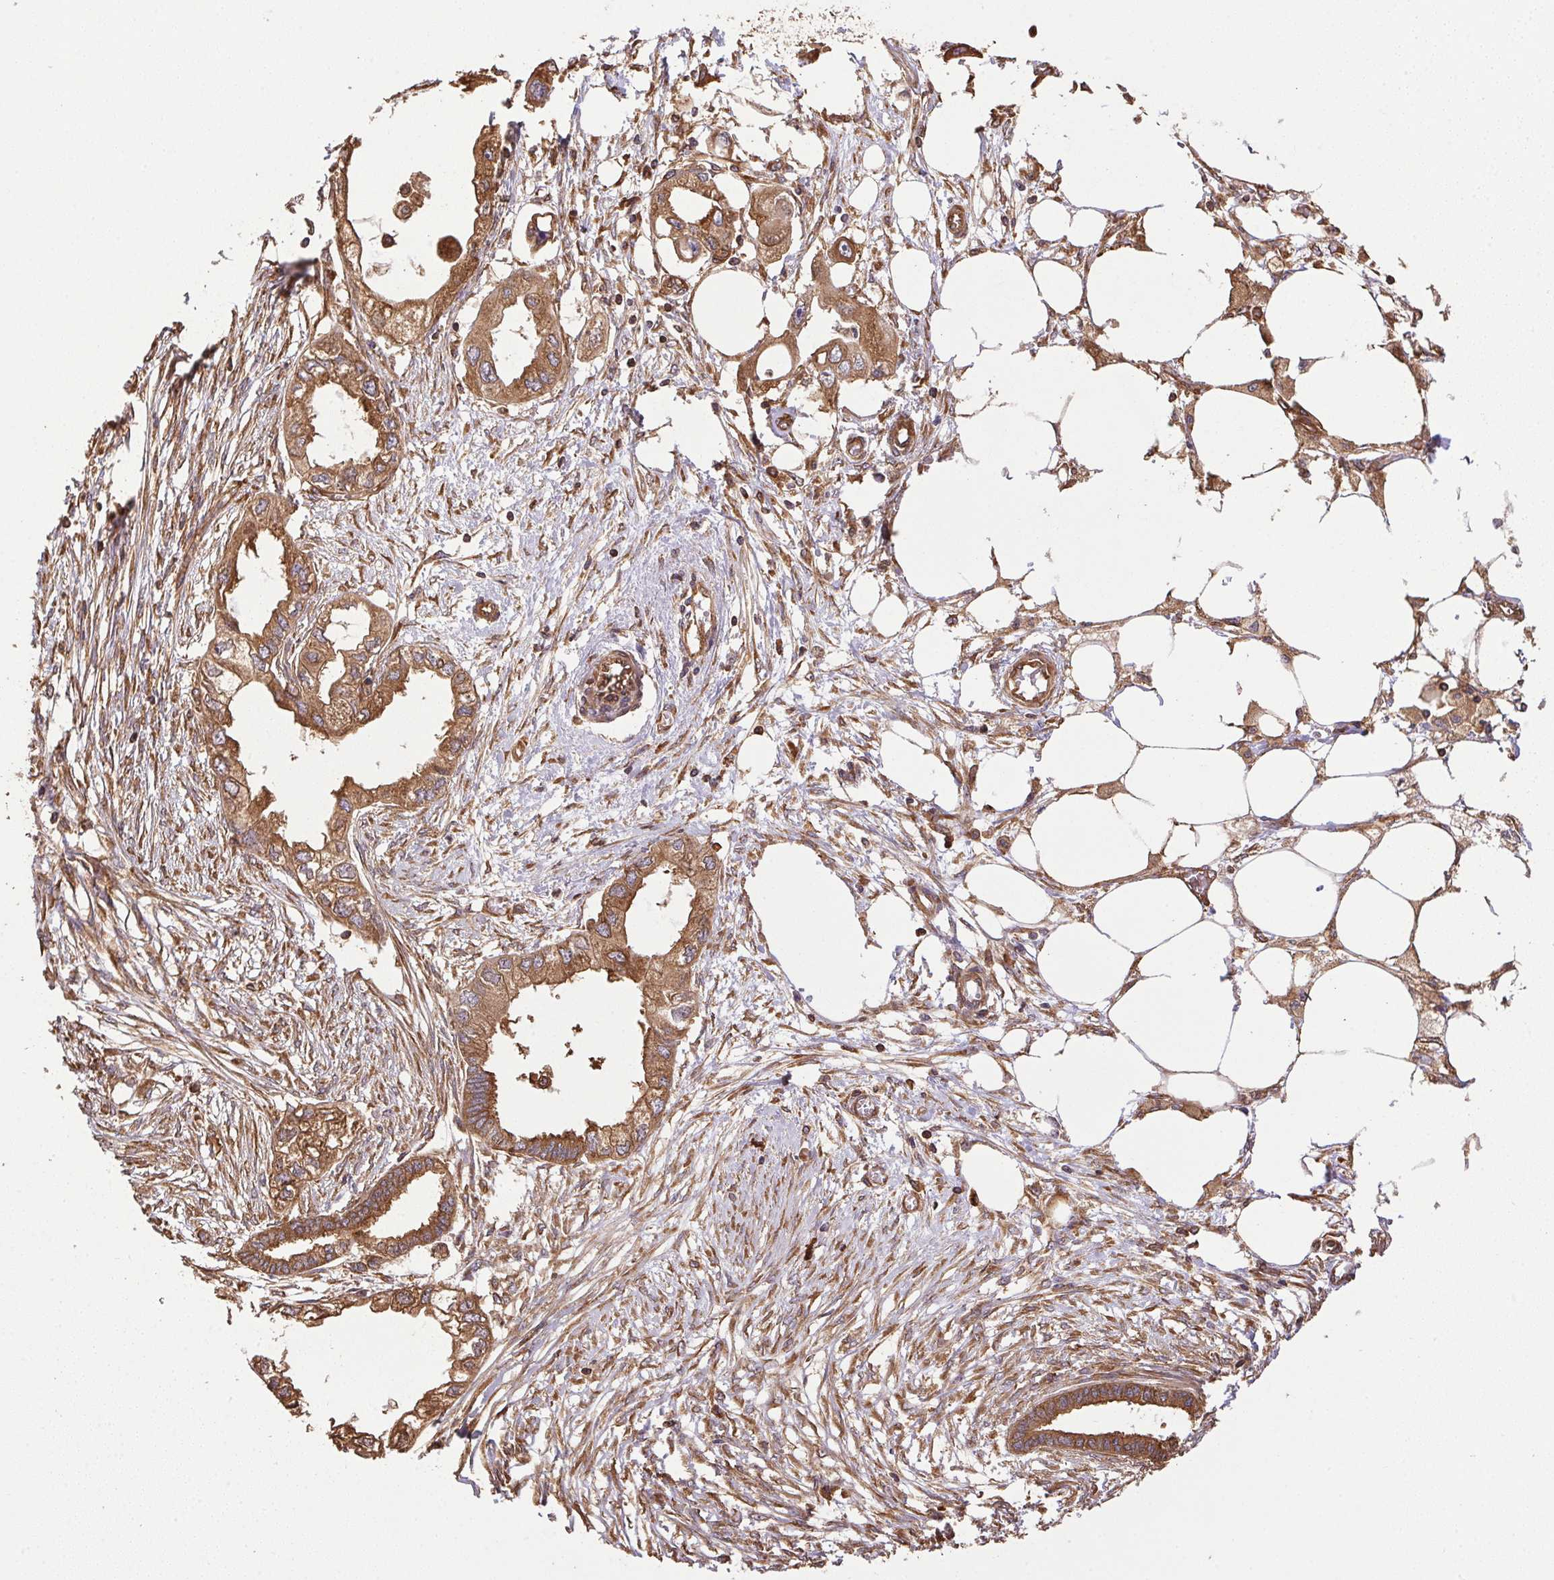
{"staining": {"intensity": "strong", "quantity": ">75%", "location": "cytoplasmic/membranous"}, "tissue": "endometrial cancer", "cell_type": "Tumor cells", "image_type": "cancer", "snomed": [{"axis": "morphology", "description": "Adenocarcinoma, NOS"}, {"axis": "morphology", "description": "Adenocarcinoma, metastatic, NOS"}, {"axis": "topography", "description": "Adipose tissue"}, {"axis": "topography", "description": "Endometrium"}], "caption": "Endometrial cancer (adenocarcinoma) stained with a protein marker displays strong staining in tumor cells.", "gene": "EIF2S1", "patient": {"sex": "female", "age": 67}}